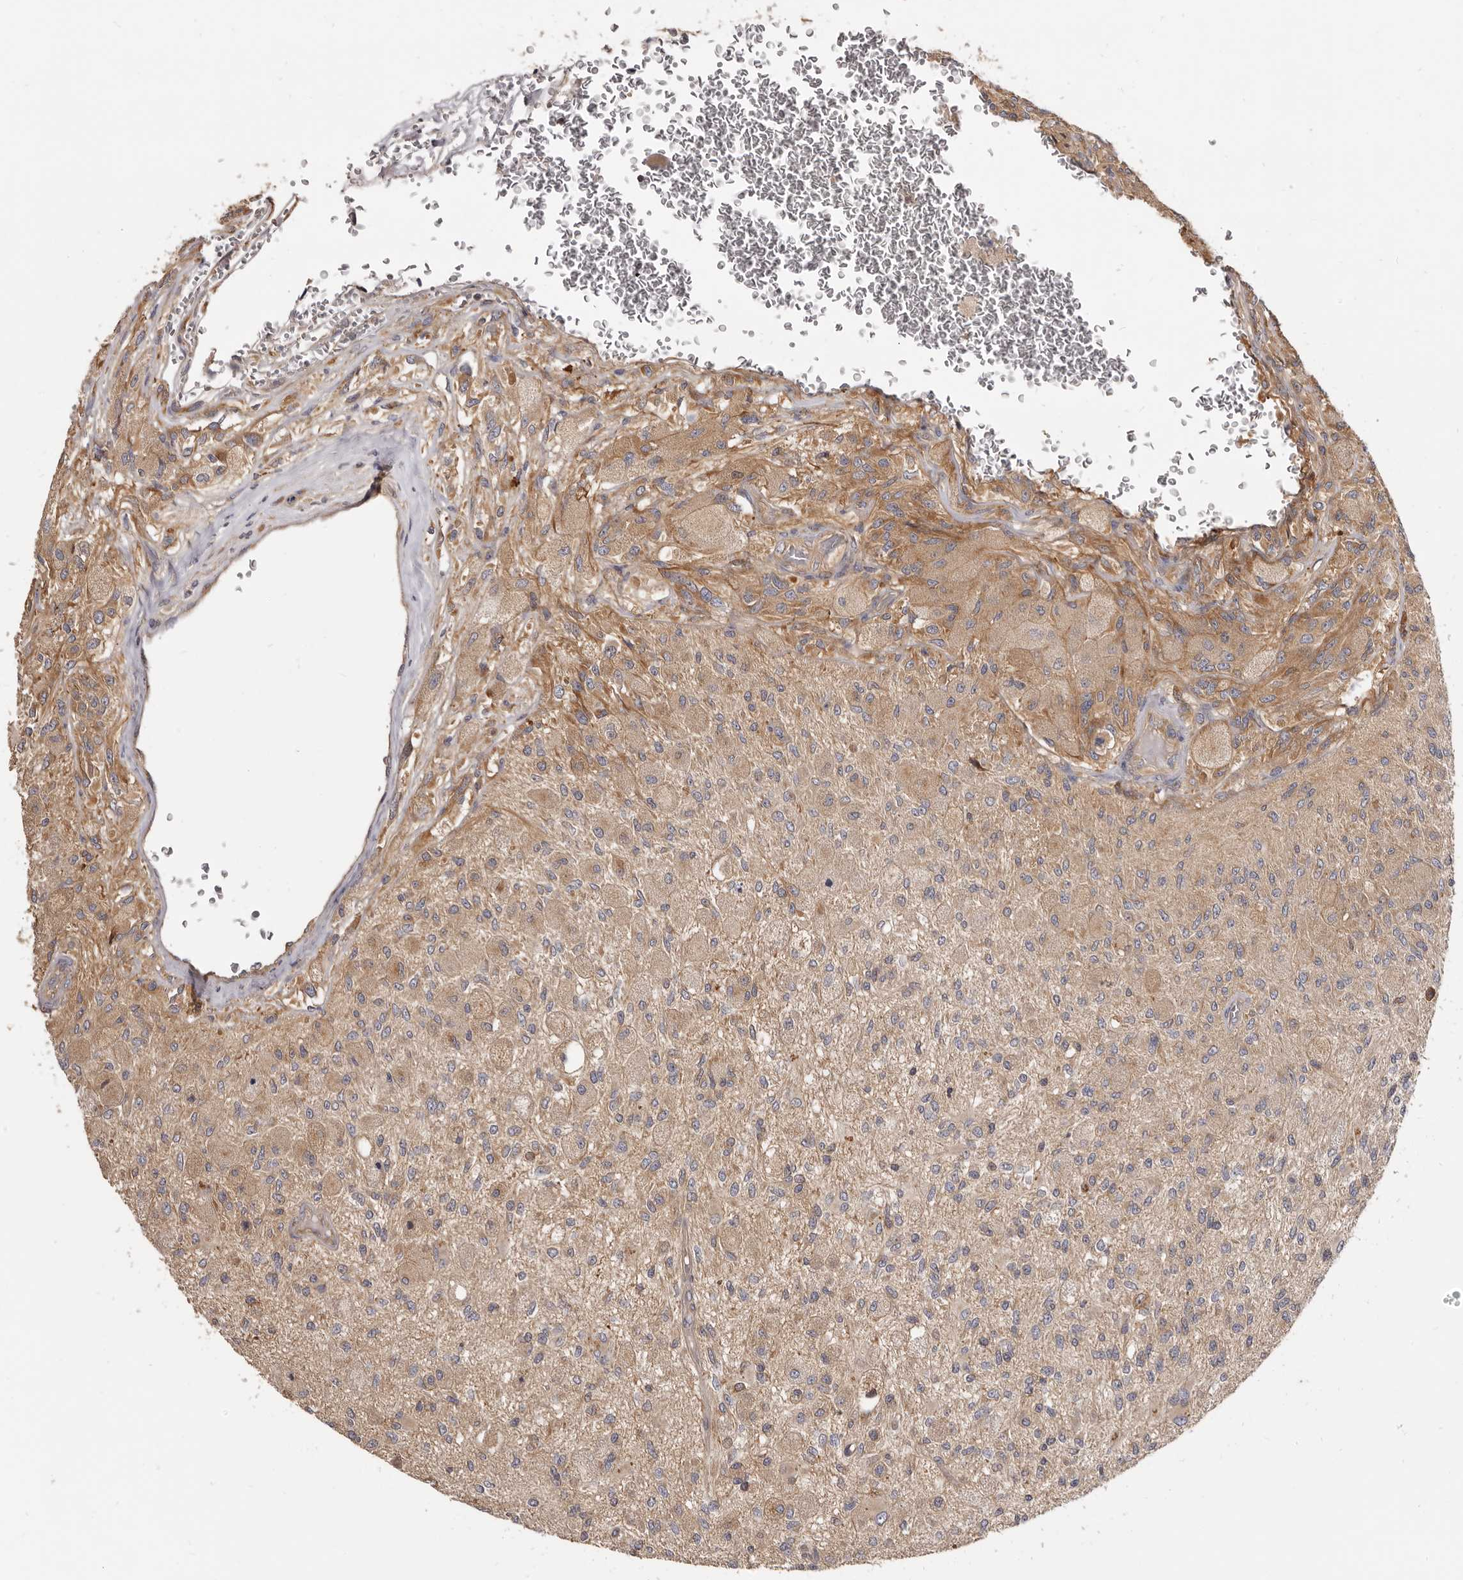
{"staining": {"intensity": "weak", "quantity": "<25%", "location": "cytoplasmic/membranous"}, "tissue": "glioma", "cell_type": "Tumor cells", "image_type": "cancer", "snomed": [{"axis": "morphology", "description": "Normal tissue, NOS"}, {"axis": "morphology", "description": "Glioma, malignant, High grade"}, {"axis": "topography", "description": "Cerebral cortex"}], "caption": "This is a micrograph of immunohistochemistry staining of glioma, which shows no positivity in tumor cells.", "gene": "ADAMTS20", "patient": {"sex": "male", "age": 77}}